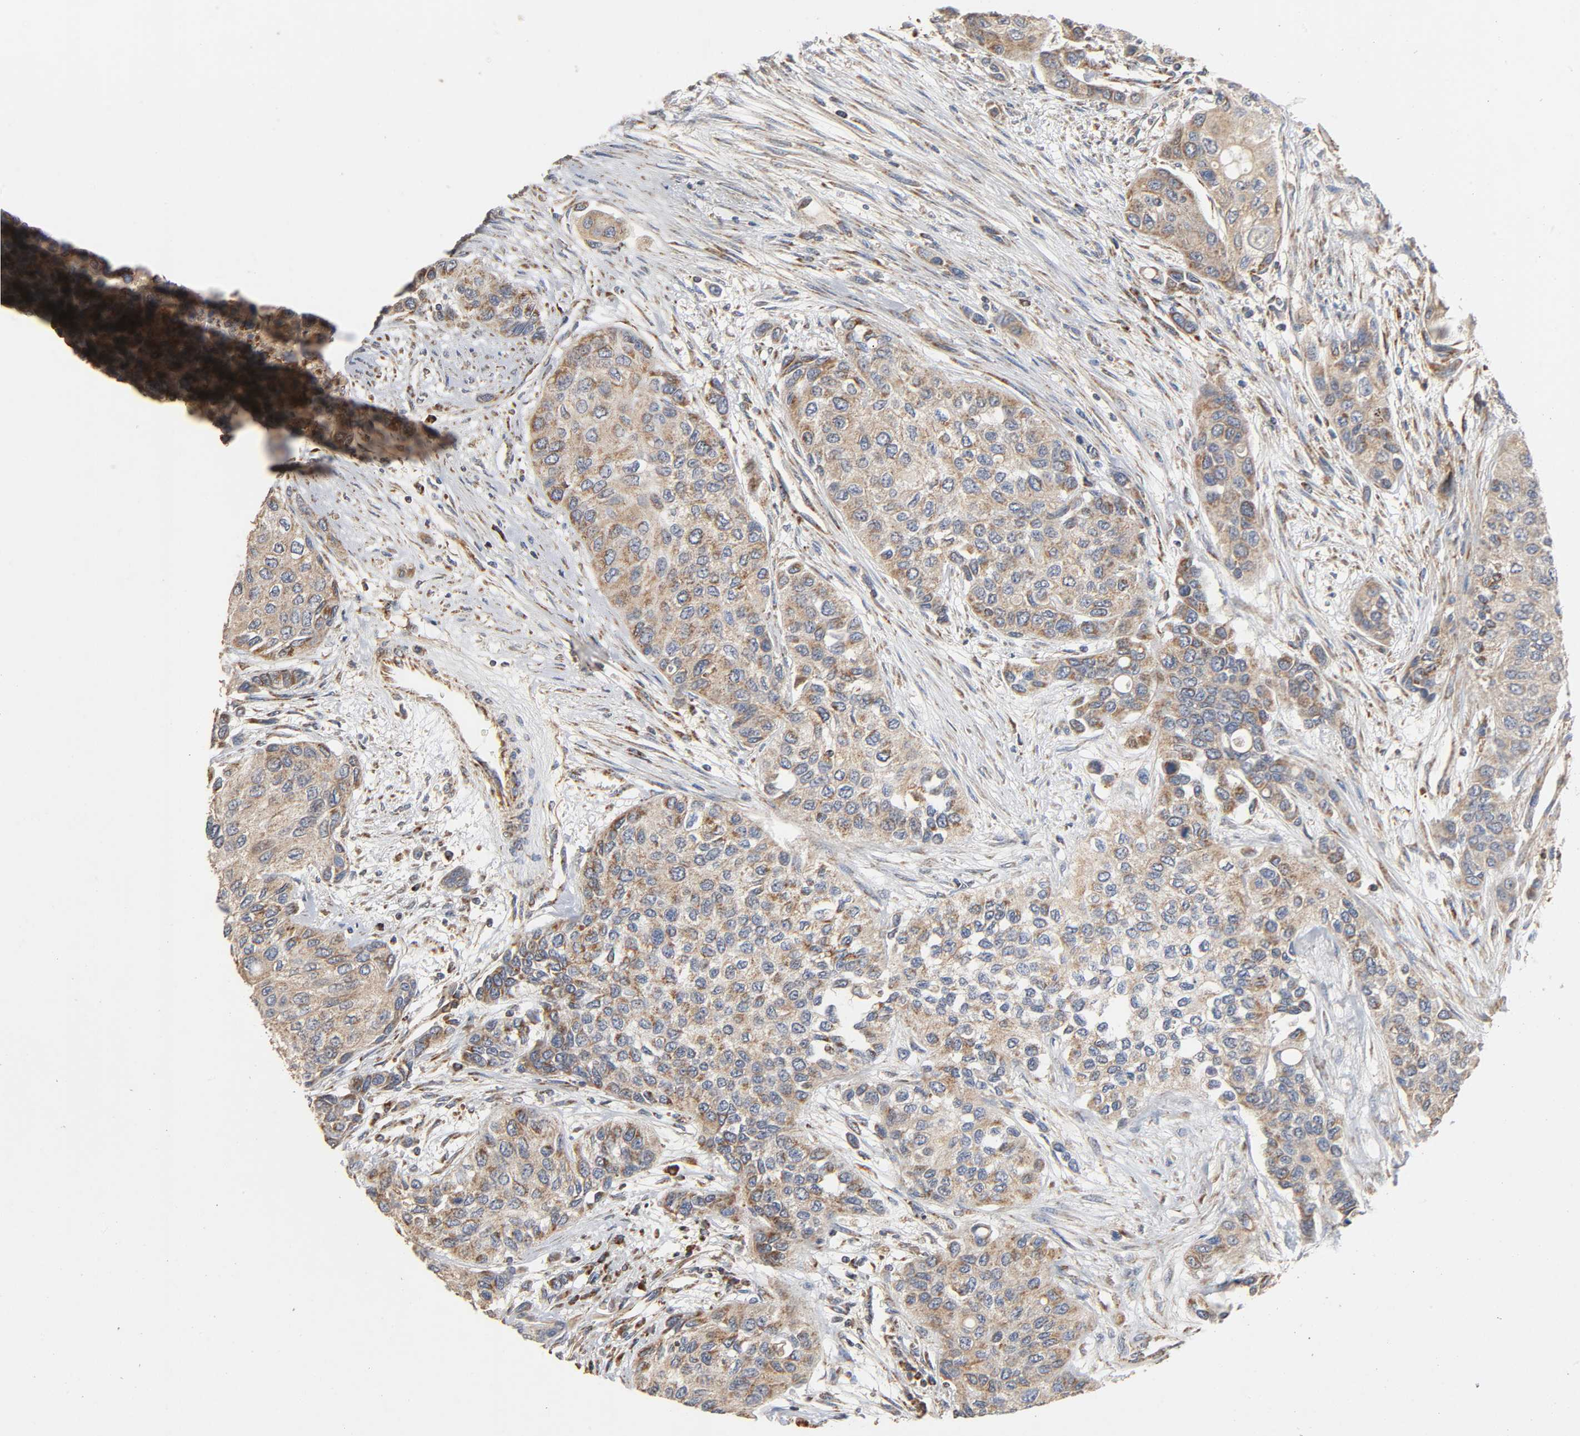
{"staining": {"intensity": "weak", "quantity": "25%-75%", "location": "cytoplasmic/membranous"}, "tissue": "urothelial cancer", "cell_type": "Tumor cells", "image_type": "cancer", "snomed": [{"axis": "morphology", "description": "Urothelial carcinoma, High grade"}, {"axis": "topography", "description": "Urinary bladder"}], "caption": "DAB (3,3'-diaminobenzidine) immunohistochemical staining of urothelial cancer shows weak cytoplasmic/membranous protein expression in approximately 25%-75% of tumor cells.", "gene": "NDUFS3", "patient": {"sex": "female", "age": 56}}